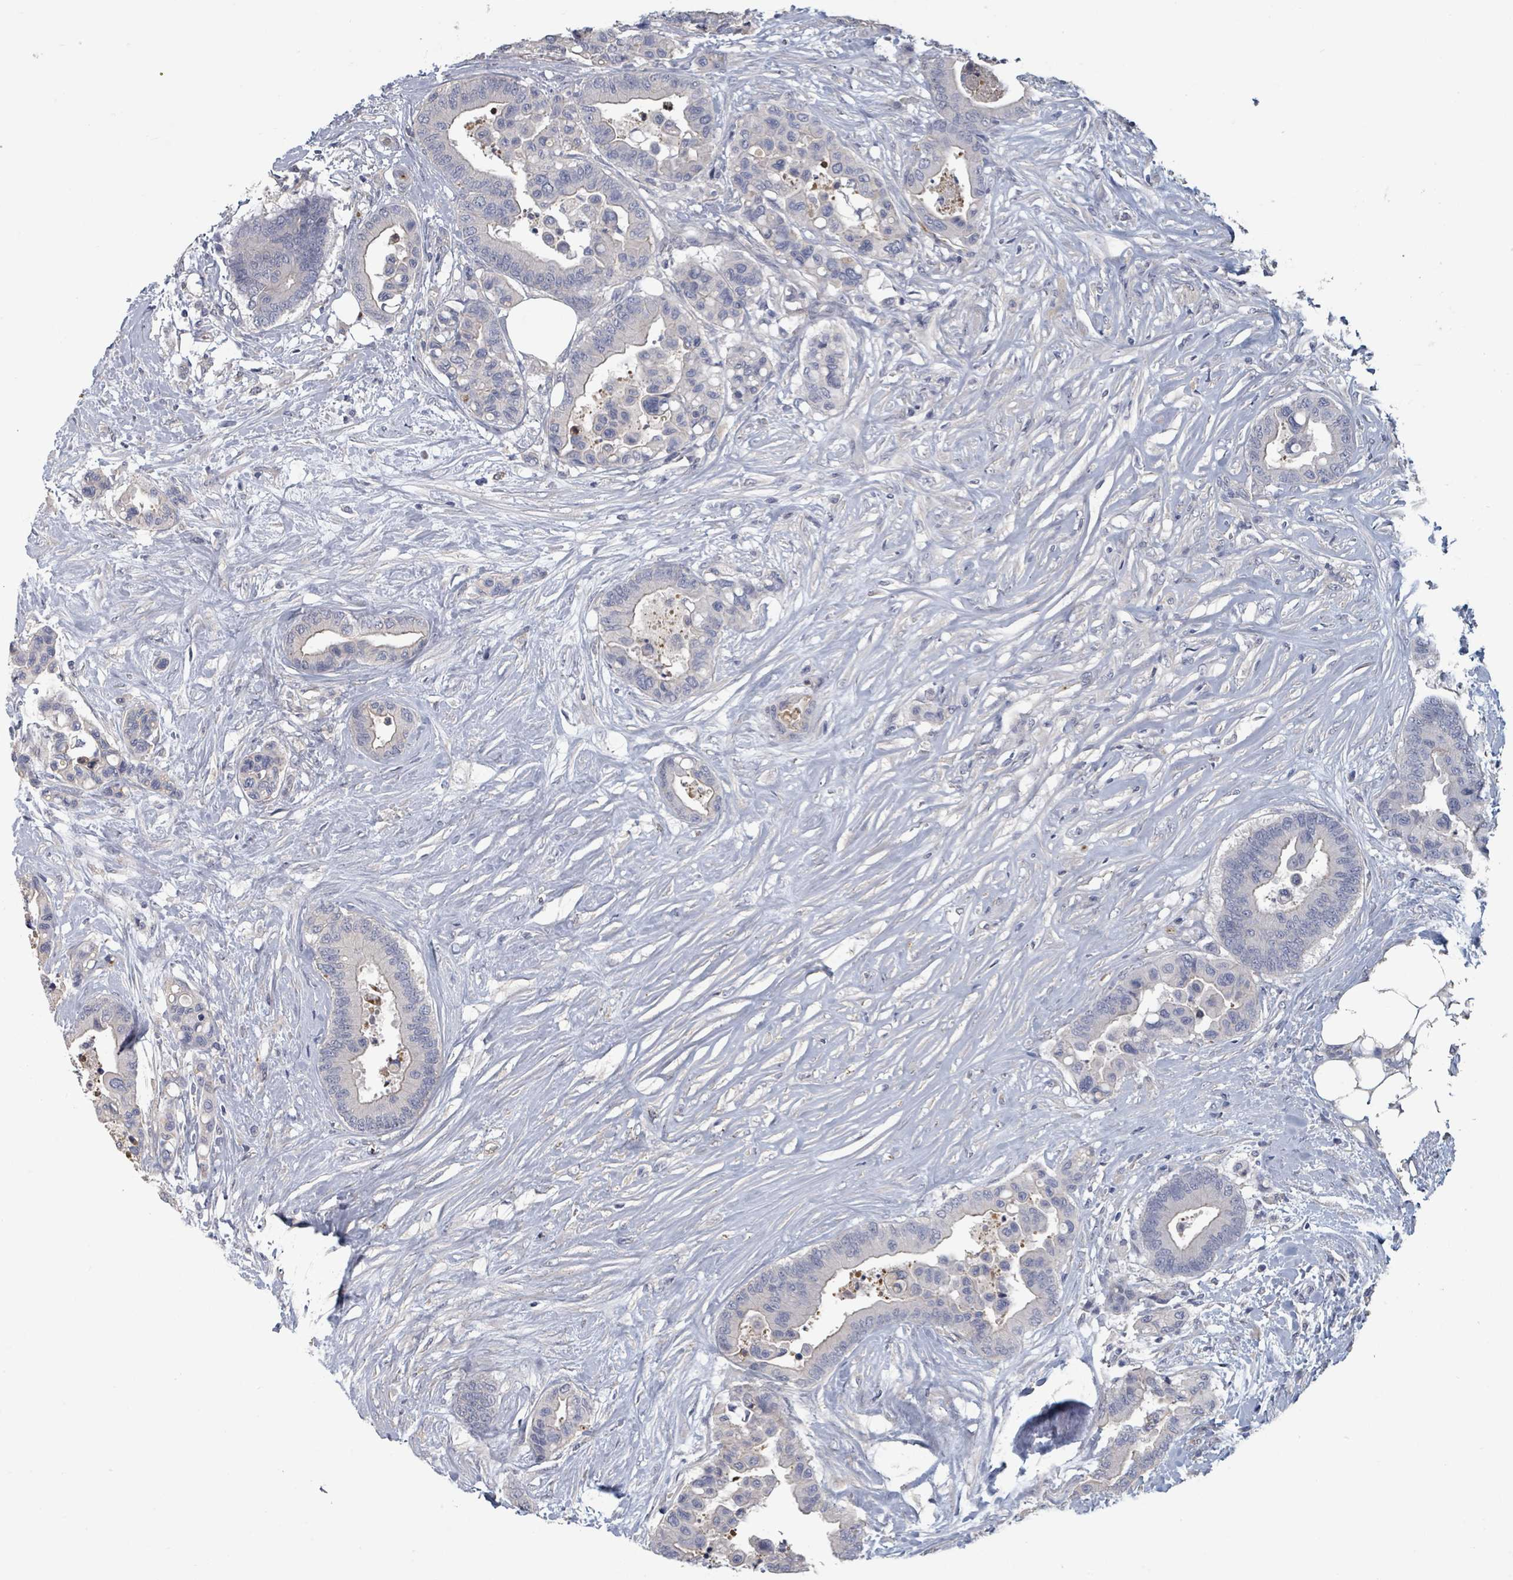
{"staining": {"intensity": "negative", "quantity": "none", "location": "none"}, "tissue": "colorectal cancer", "cell_type": "Tumor cells", "image_type": "cancer", "snomed": [{"axis": "morphology", "description": "Adenocarcinoma, NOS"}, {"axis": "topography", "description": "Colon"}], "caption": "Immunohistochemistry (IHC) of human colorectal cancer reveals no staining in tumor cells.", "gene": "PLAUR", "patient": {"sex": "male", "age": 82}}